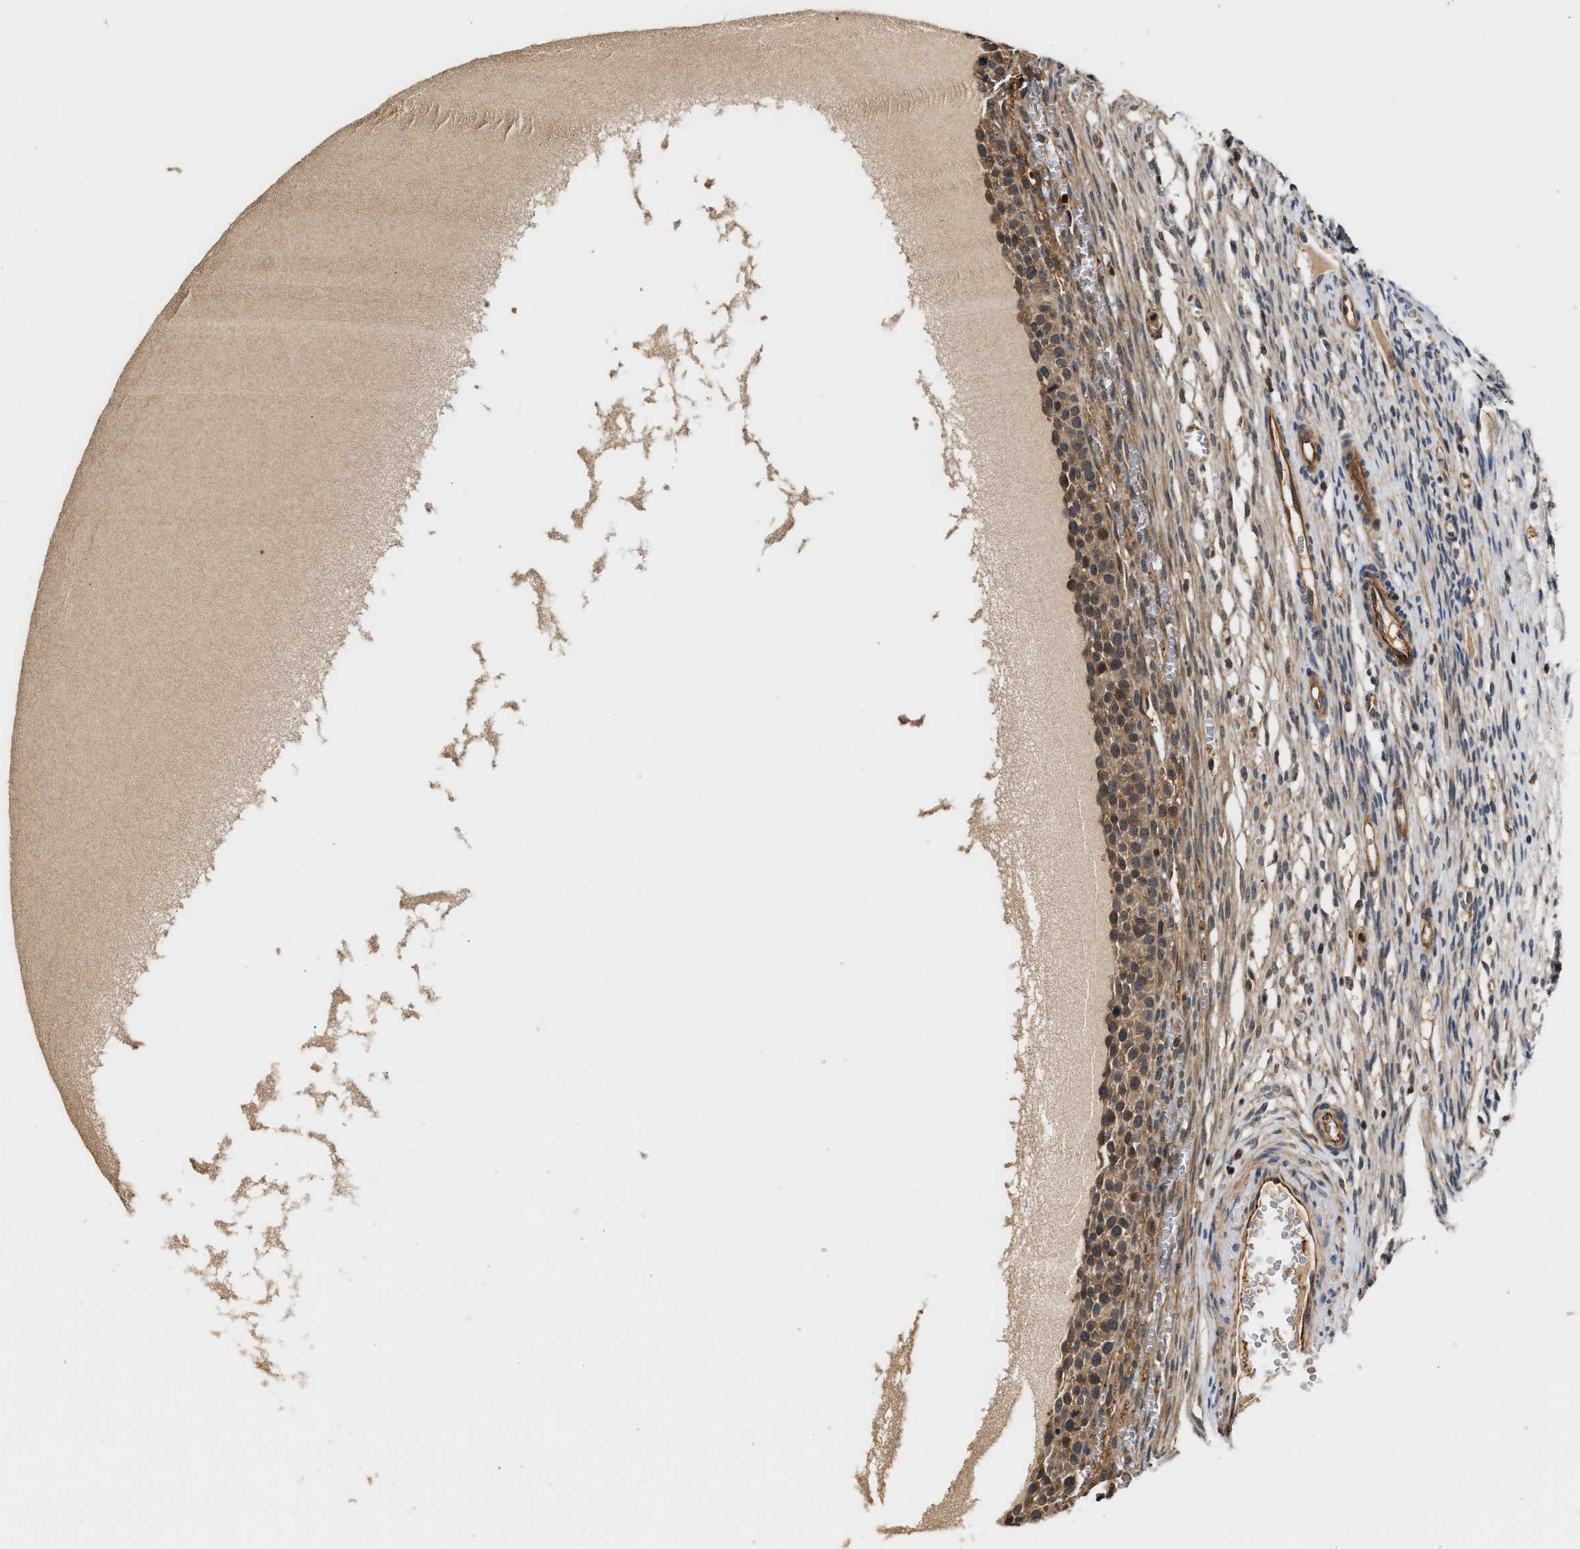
{"staining": {"intensity": "strong", "quantity": "25%-75%", "location": "cytoplasmic/membranous"}, "tissue": "ovary", "cell_type": "Follicle cells", "image_type": "normal", "snomed": [{"axis": "morphology", "description": "Normal tissue, NOS"}, {"axis": "topography", "description": "Ovary"}], "caption": "This image shows immunohistochemistry (IHC) staining of benign ovary, with high strong cytoplasmic/membranous staining in approximately 25%-75% of follicle cells.", "gene": "TUT7", "patient": {"sex": "female", "age": 33}}